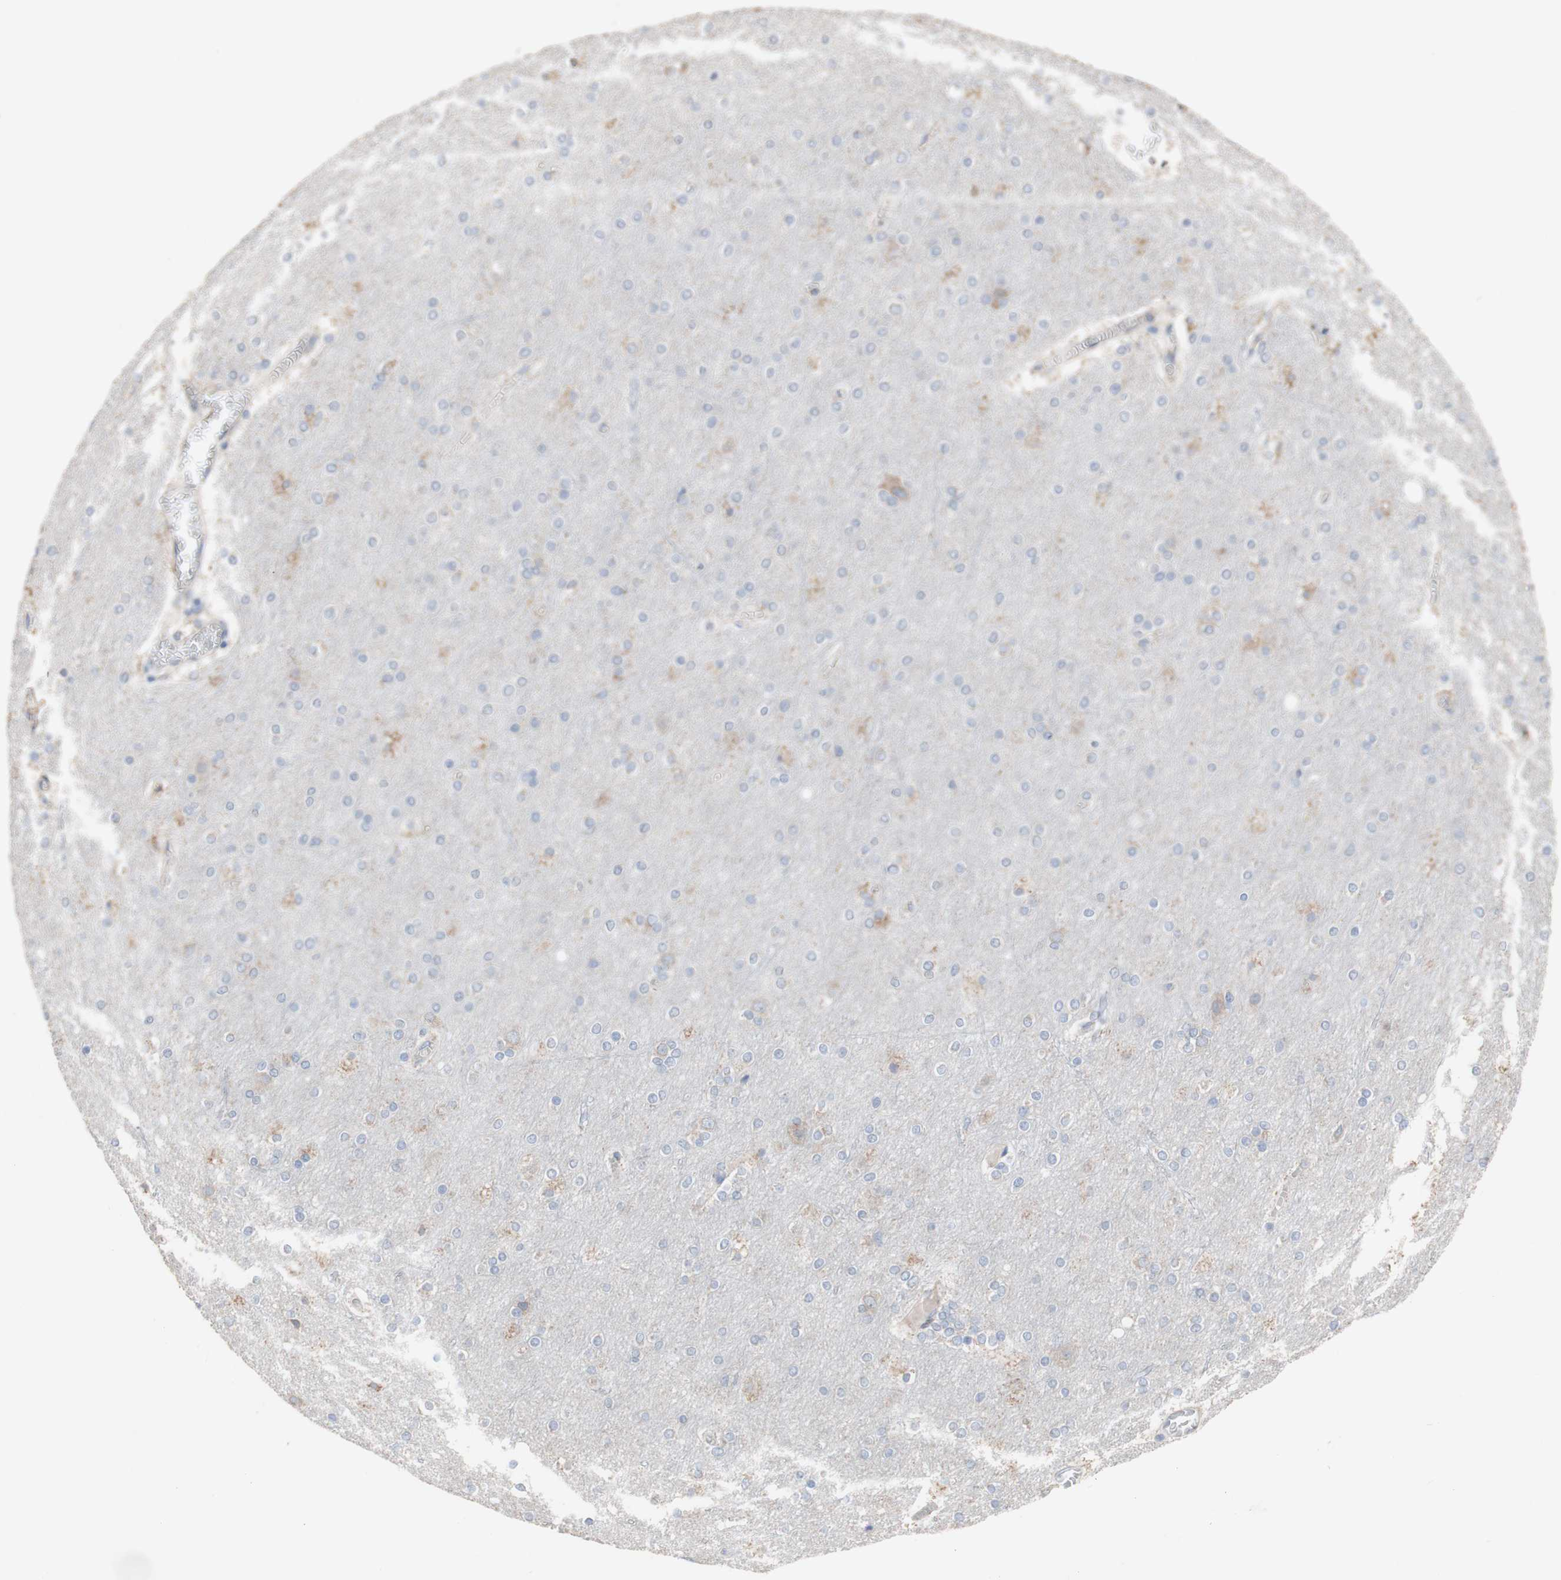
{"staining": {"intensity": "negative", "quantity": "none", "location": "none"}, "tissue": "cerebral cortex", "cell_type": "Endothelial cells", "image_type": "normal", "snomed": [{"axis": "morphology", "description": "Normal tissue, NOS"}, {"axis": "topography", "description": "Cerebral cortex"}], "caption": "Immunohistochemistry of benign human cerebral cortex exhibits no staining in endothelial cells. (DAB (3,3'-diaminobenzidine) immunohistochemistry with hematoxylin counter stain).", "gene": "AGPAT5", "patient": {"sex": "female", "age": 54}}